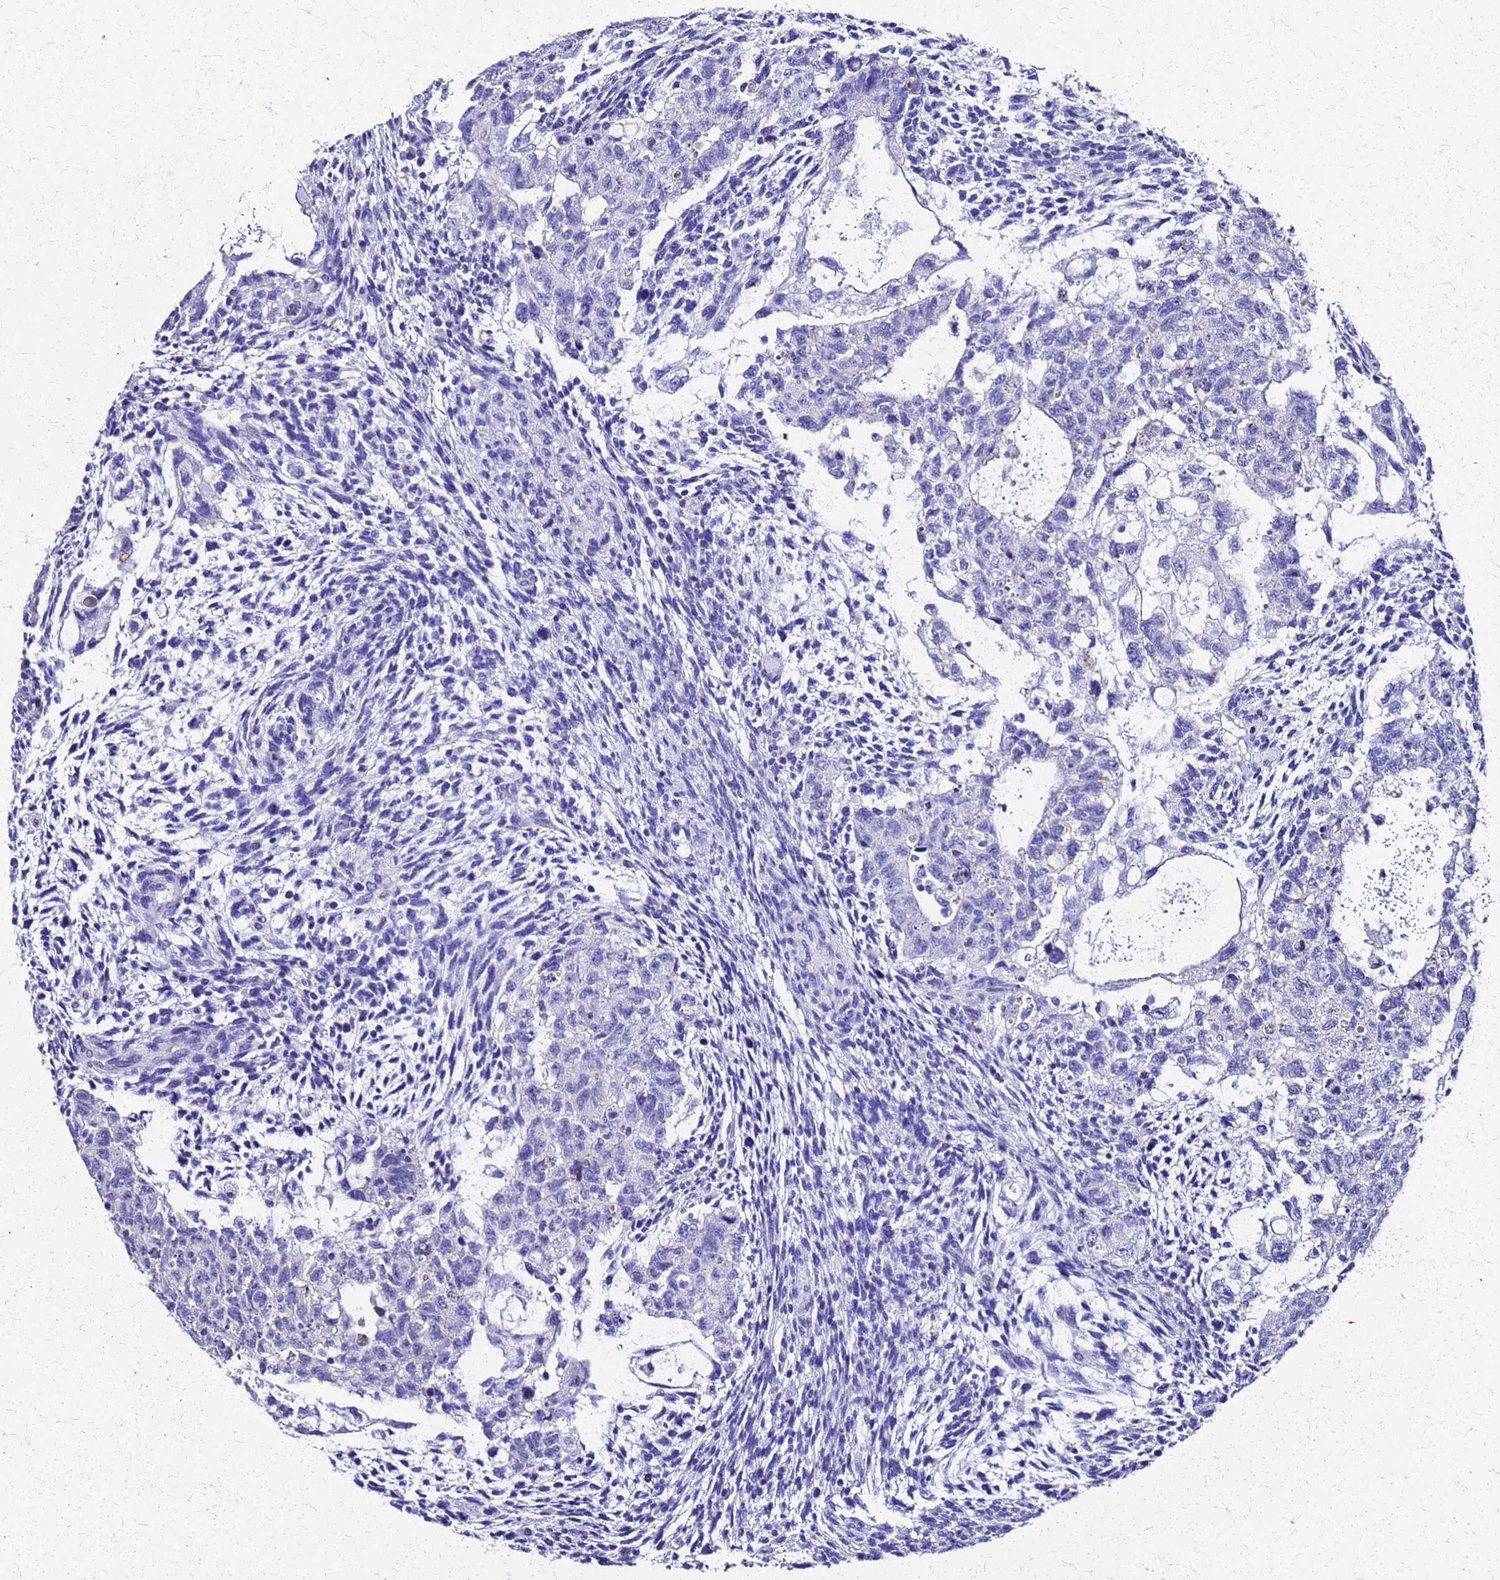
{"staining": {"intensity": "negative", "quantity": "none", "location": "none"}, "tissue": "testis cancer", "cell_type": "Tumor cells", "image_type": "cancer", "snomed": [{"axis": "morphology", "description": "Carcinoma, Embryonal, NOS"}, {"axis": "topography", "description": "Testis"}], "caption": "Testis cancer (embryonal carcinoma) stained for a protein using immunohistochemistry demonstrates no staining tumor cells.", "gene": "SMIM21", "patient": {"sex": "male", "age": 36}}